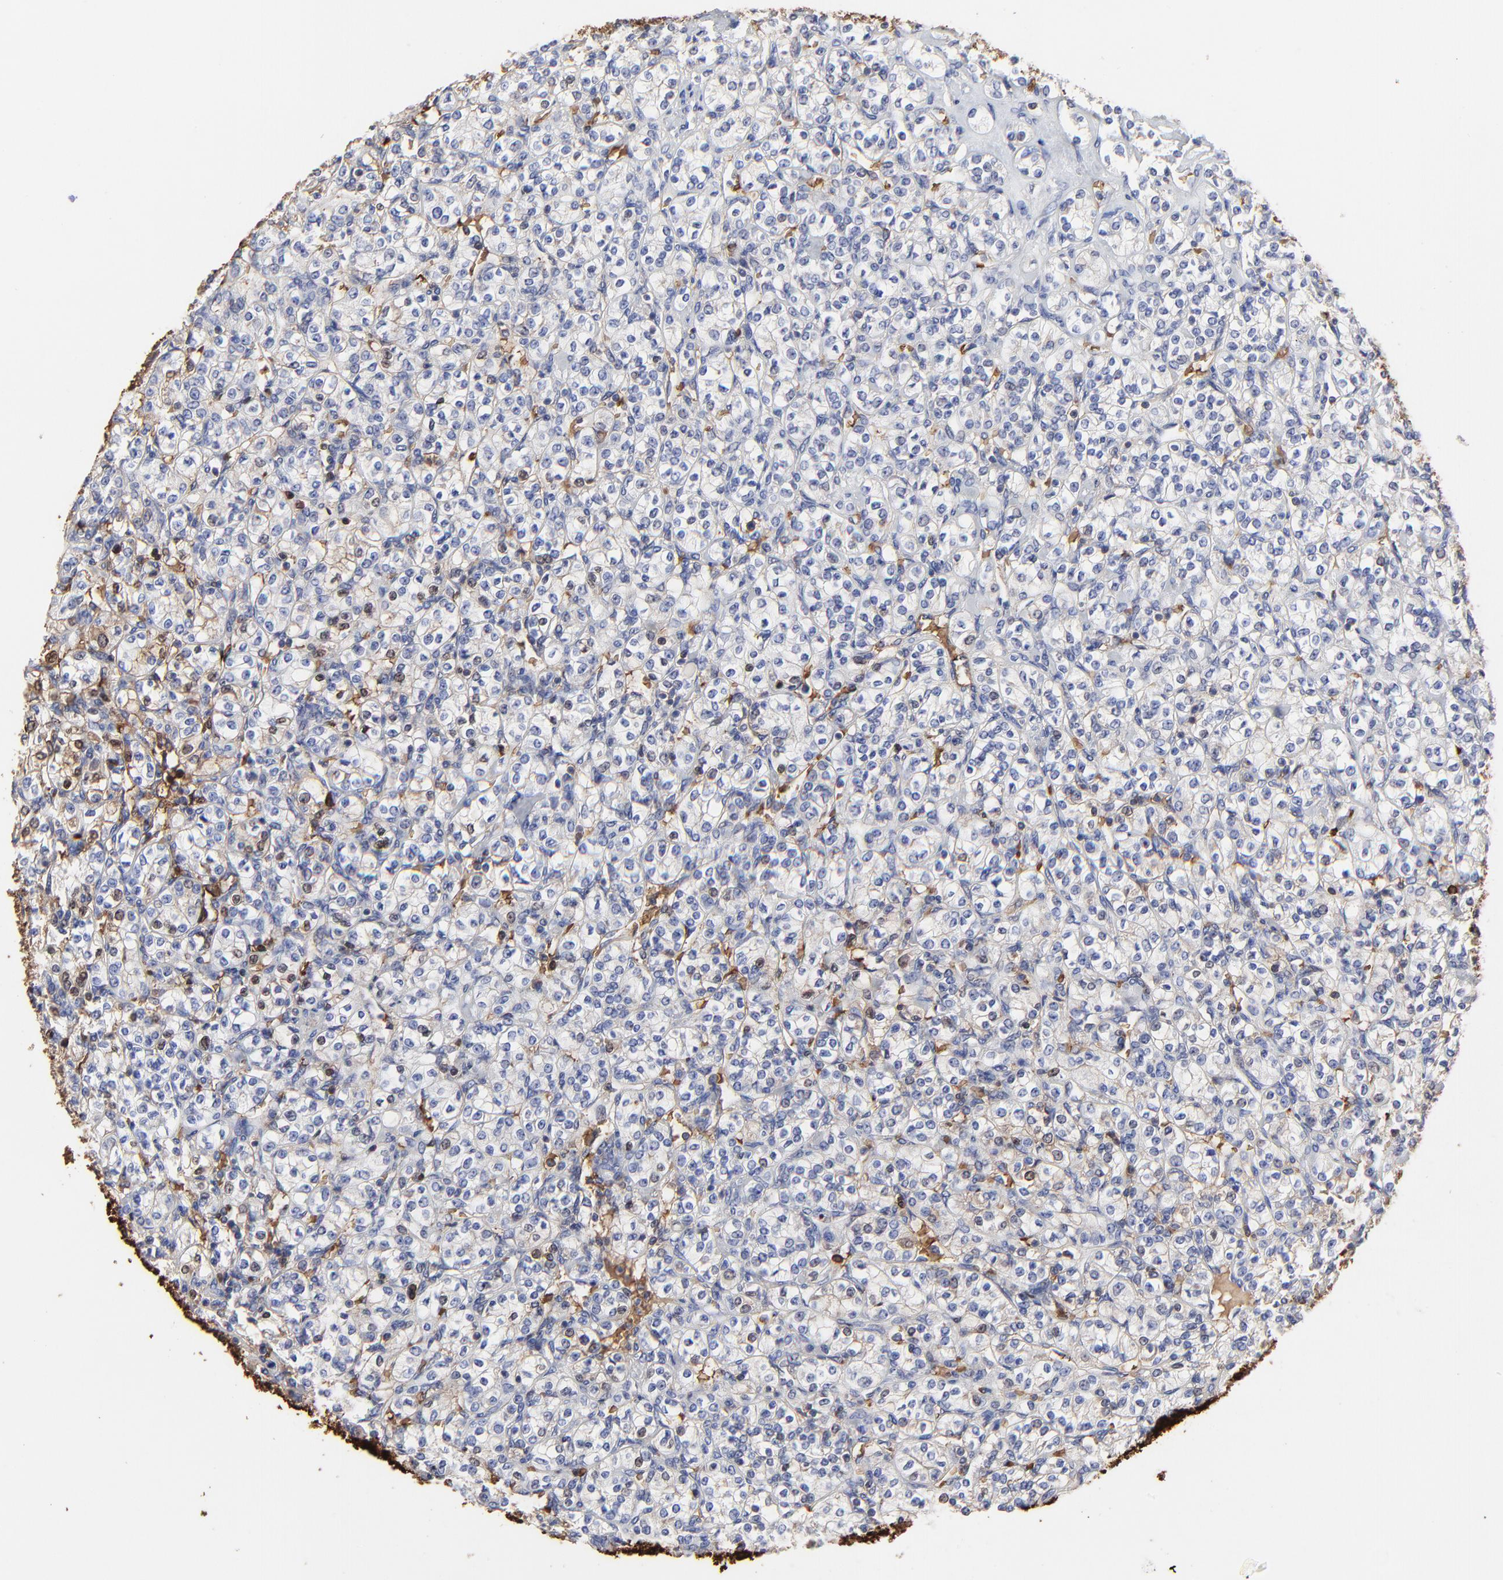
{"staining": {"intensity": "negative", "quantity": "none", "location": "none"}, "tissue": "renal cancer", "cell_type": "Tumor cells", "image_type": "cancer", "snomed": [{"axis": "morphology", "description": "Adenocarcinoma, NOS"}, {"axis": "topography", "description": "Kidney"}], "caption": "A photomicrograph of adenocarcinoma (renal) stained for a protein shows no brown staining in tumor cells.", "gene": "PAG1", "patient": {"sex": "male", "age": 77}}